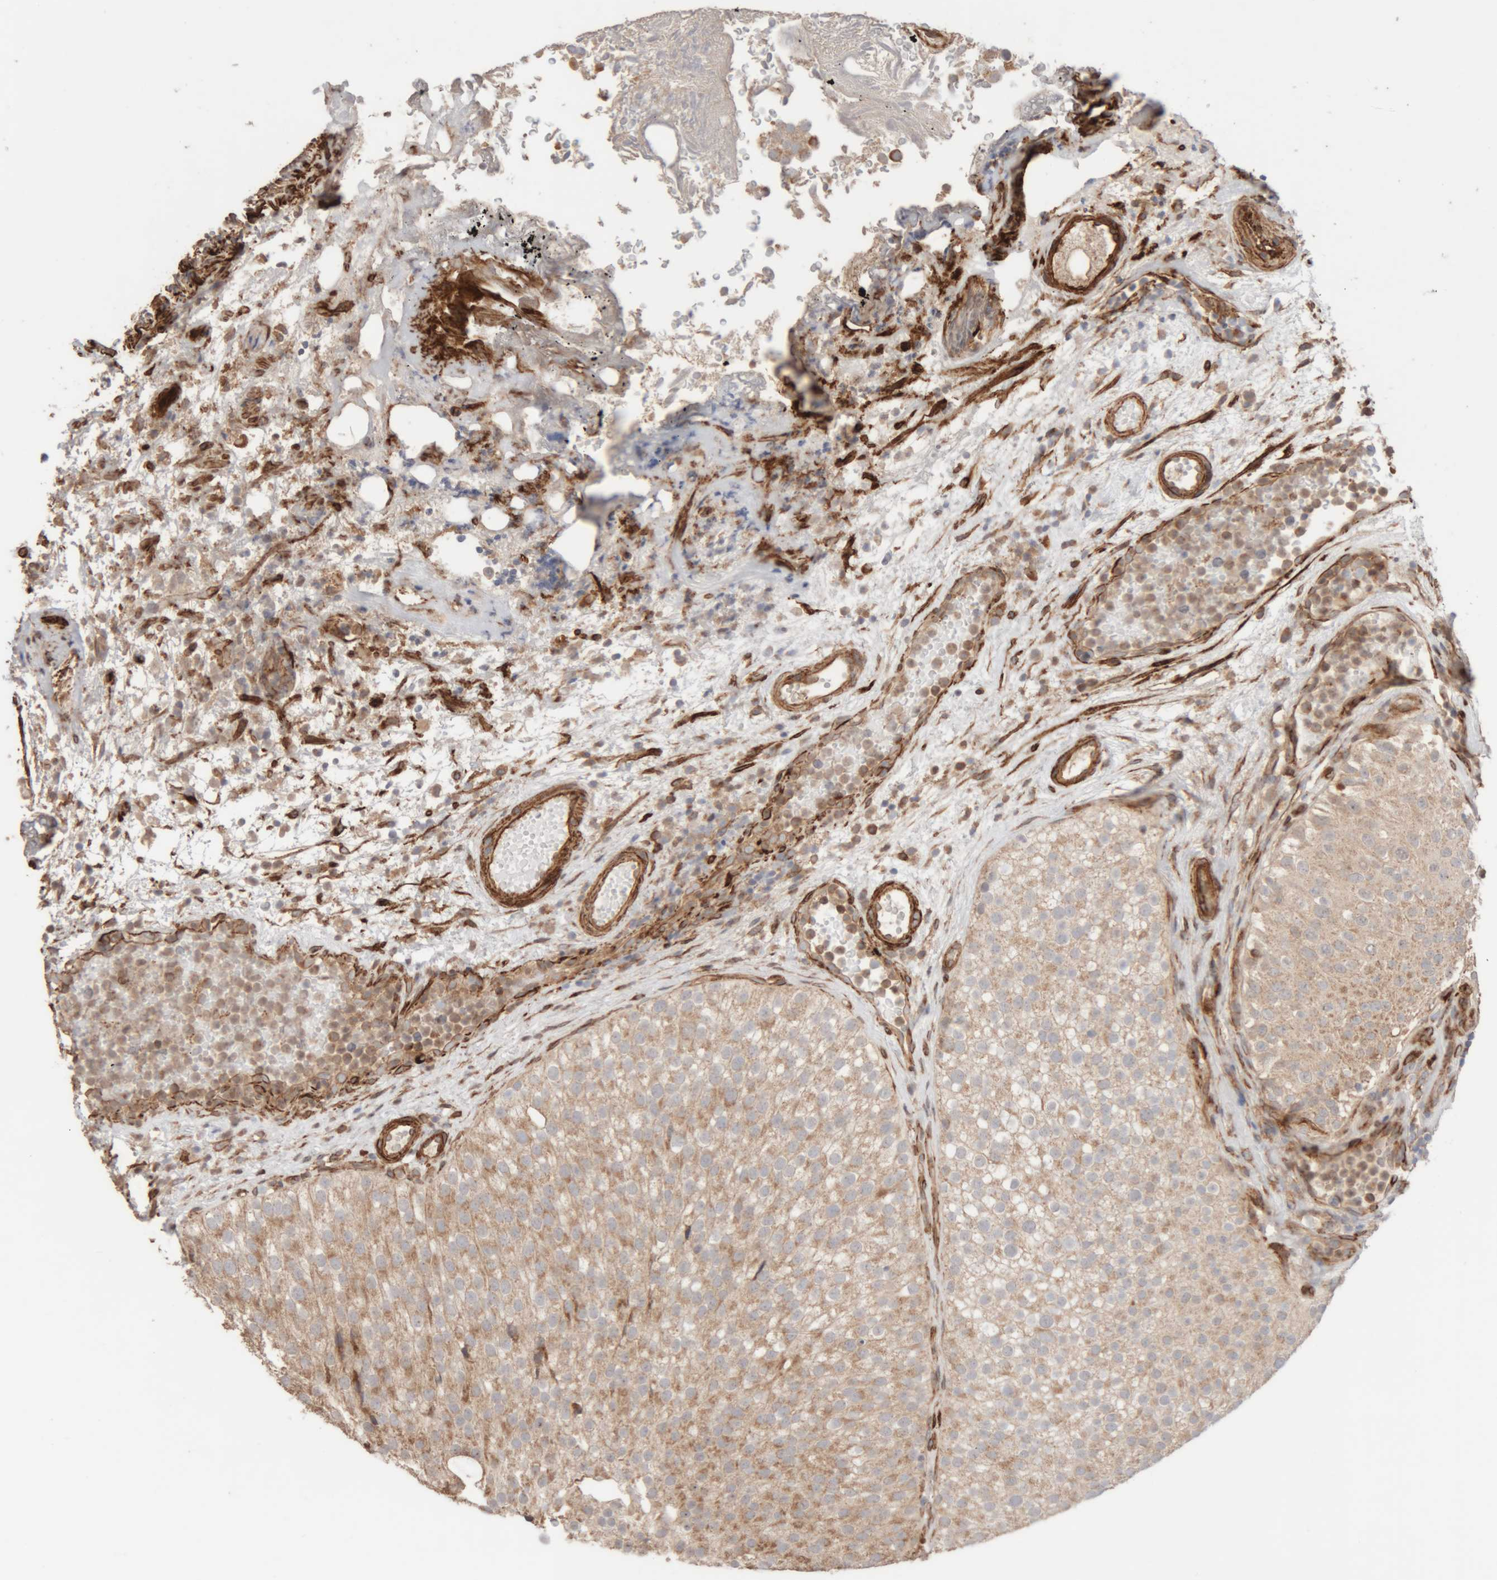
{"staining": {"intensity": "moderate", "quantity": ">75%", "location": "cytoplasmic/membranous"}, "tissue": "urothelial cancer", "cell_type": "Tumor cells", "image_type": "cancer", "snomed": [{"axis": "morphology", "description": "Urothelial carcinoma, Low grade"}, {"axis": "topography", "description": "Urinary bladder"}], "caption": "Human urothelial cancer stained with a protein marker reveals moderate staining in tumor cells.", "gene": "RAB32", "patient": {"sex": "male", "age": 78}}